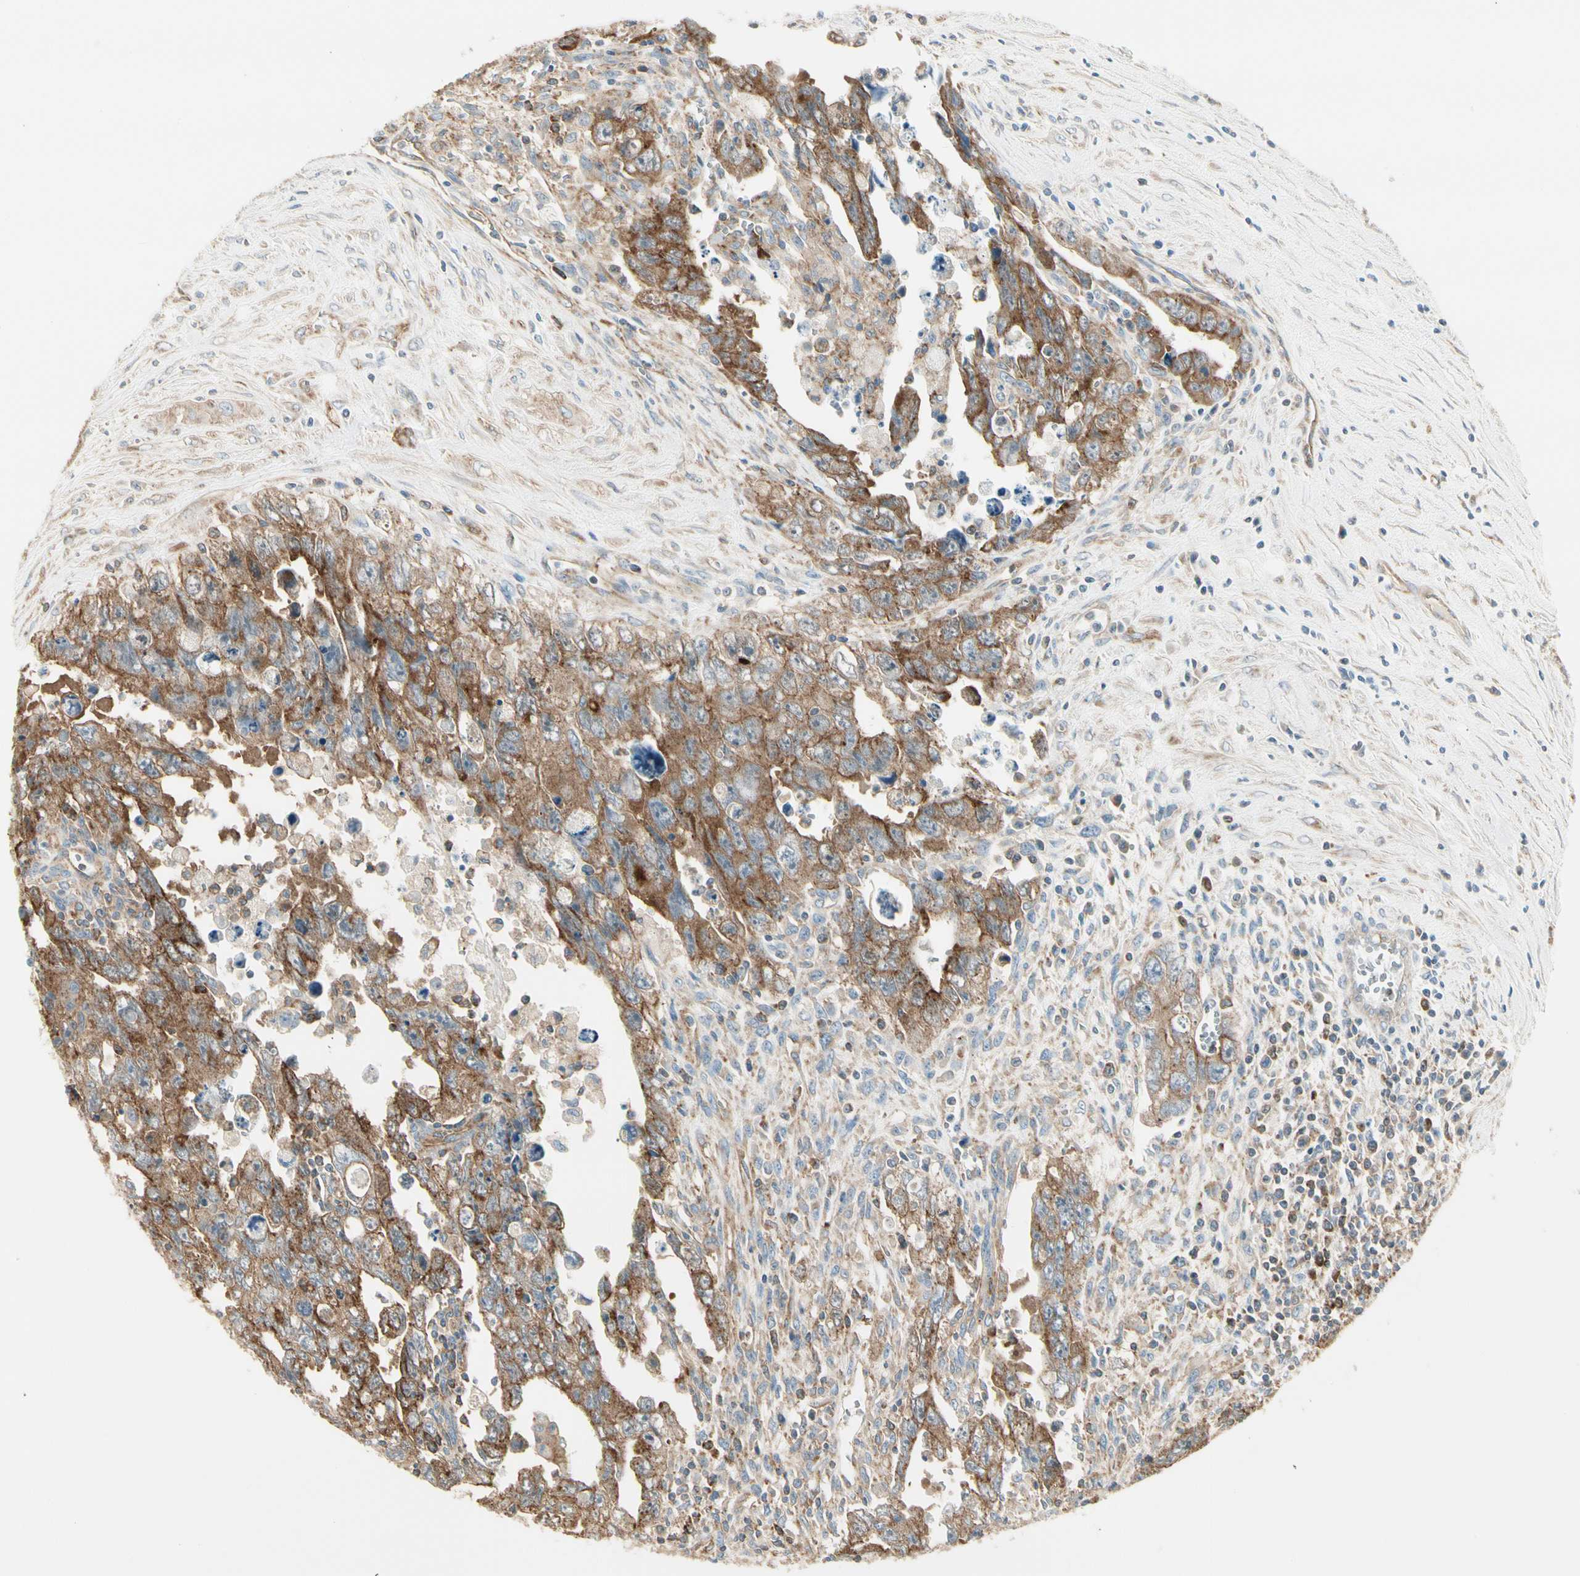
{"staining": {"intensity": "moderate", "quantity": ">75%", "location": "cytoplasmic/membranous"}, "tissue": "testis cancer", "cell_type": "Tumor cells", "image_type": "cancer", "snomed": [{"axis": "morphology", "description": "Carcinoma, Embryonal, NOS"}, {"axis": "topography", "description": "Testis"}], "caption": "Immunohistochemical staining of human testis cancer (embryonal carcinoma) reveals moderate cytoplasmic/membranous protein staining in approximately >75% of tumor cells.", "gene": "AGFG1", "patient": {"sex": "male", "age": 28}}